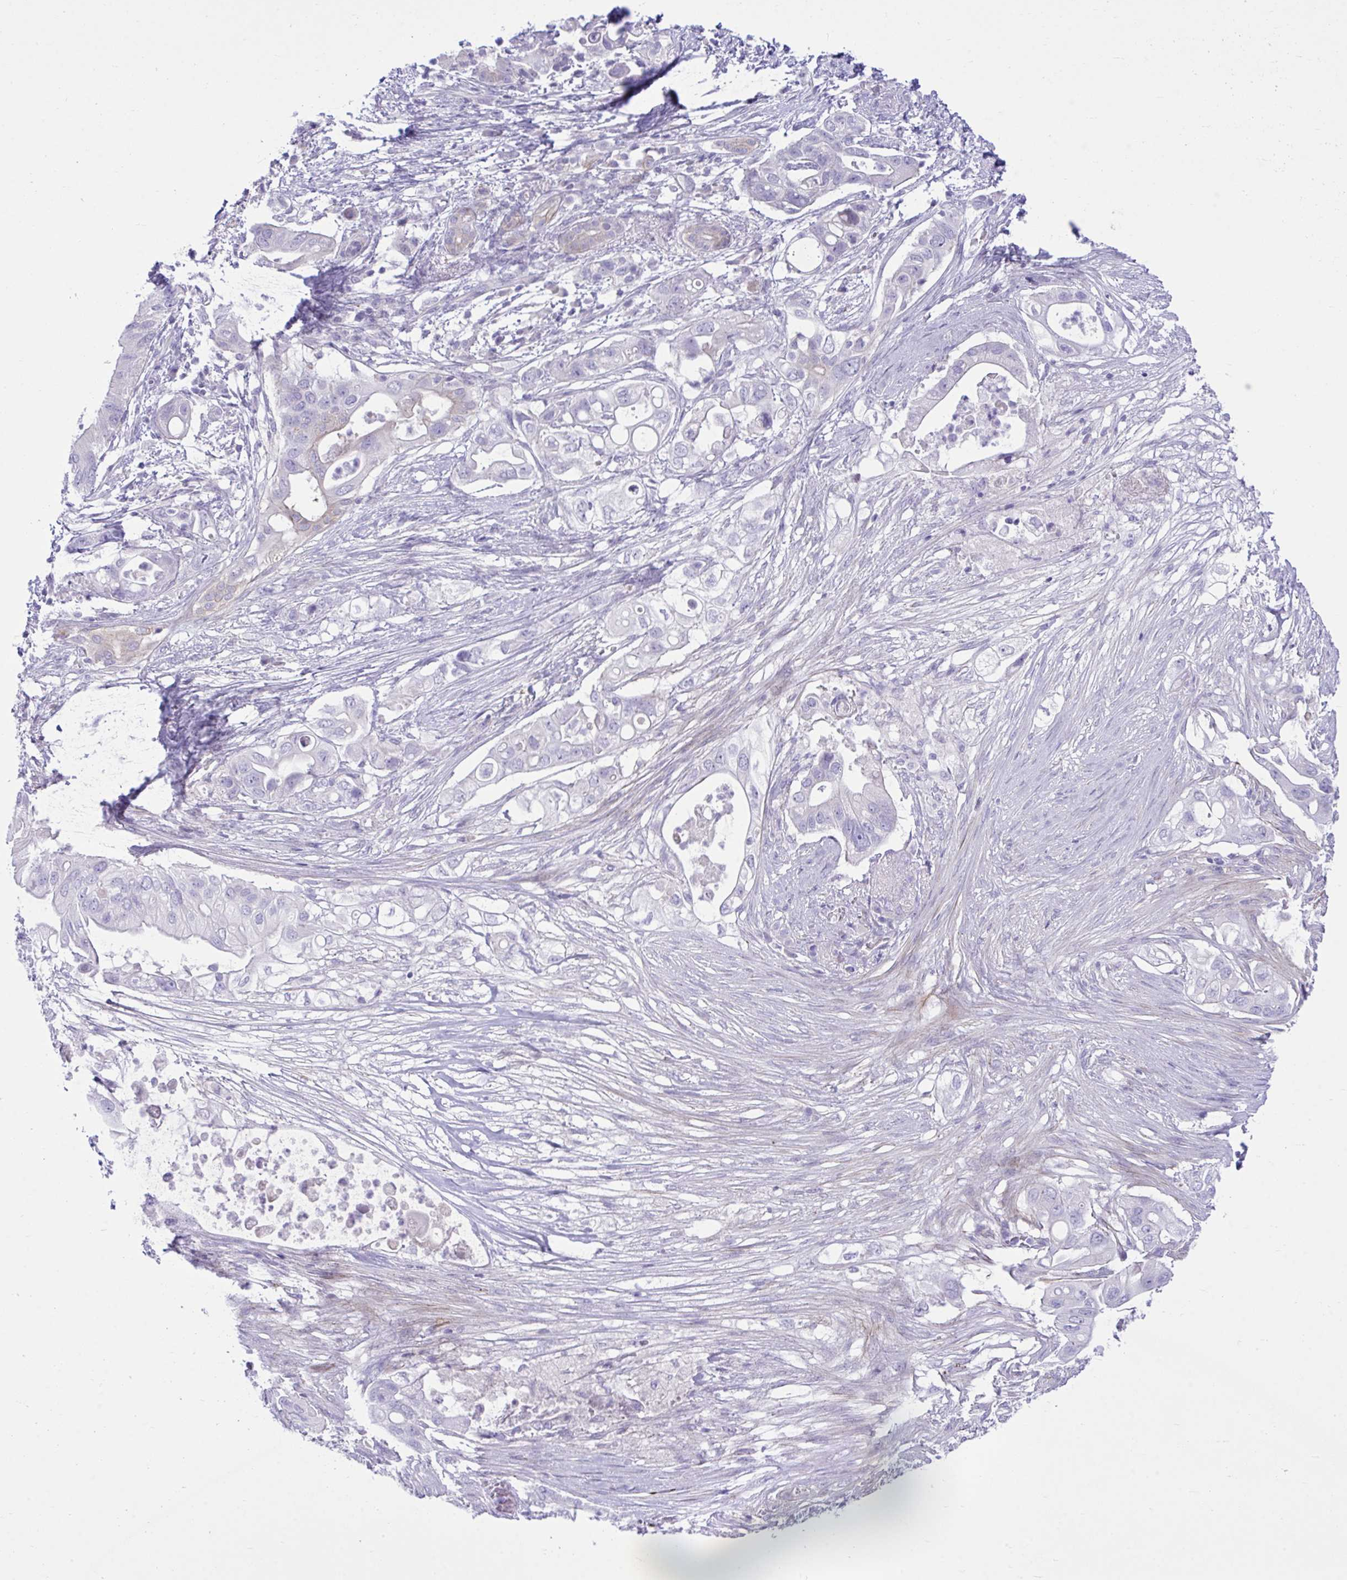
{"staining": {"intensity": "negative", "quantity": "none", "location": "none"}, "tissue": "pancreatic cancer", "cell_type": "Tumor cells", "image_type": "cancer", "snomed": [{"axis": "morphology", "description": "Adenocarcinoma, NOS"}, {"axis": "topography", "description": "Pancreas"}], "caption": "The image exhibits no staining of tumor cells in pancreatic adenocarcinoma. (DAB immunohistochemistry visualized using brightfield microscopy, high magnification).", "gene": "MED9", "patient": {"sex": "female", "age": 72}}